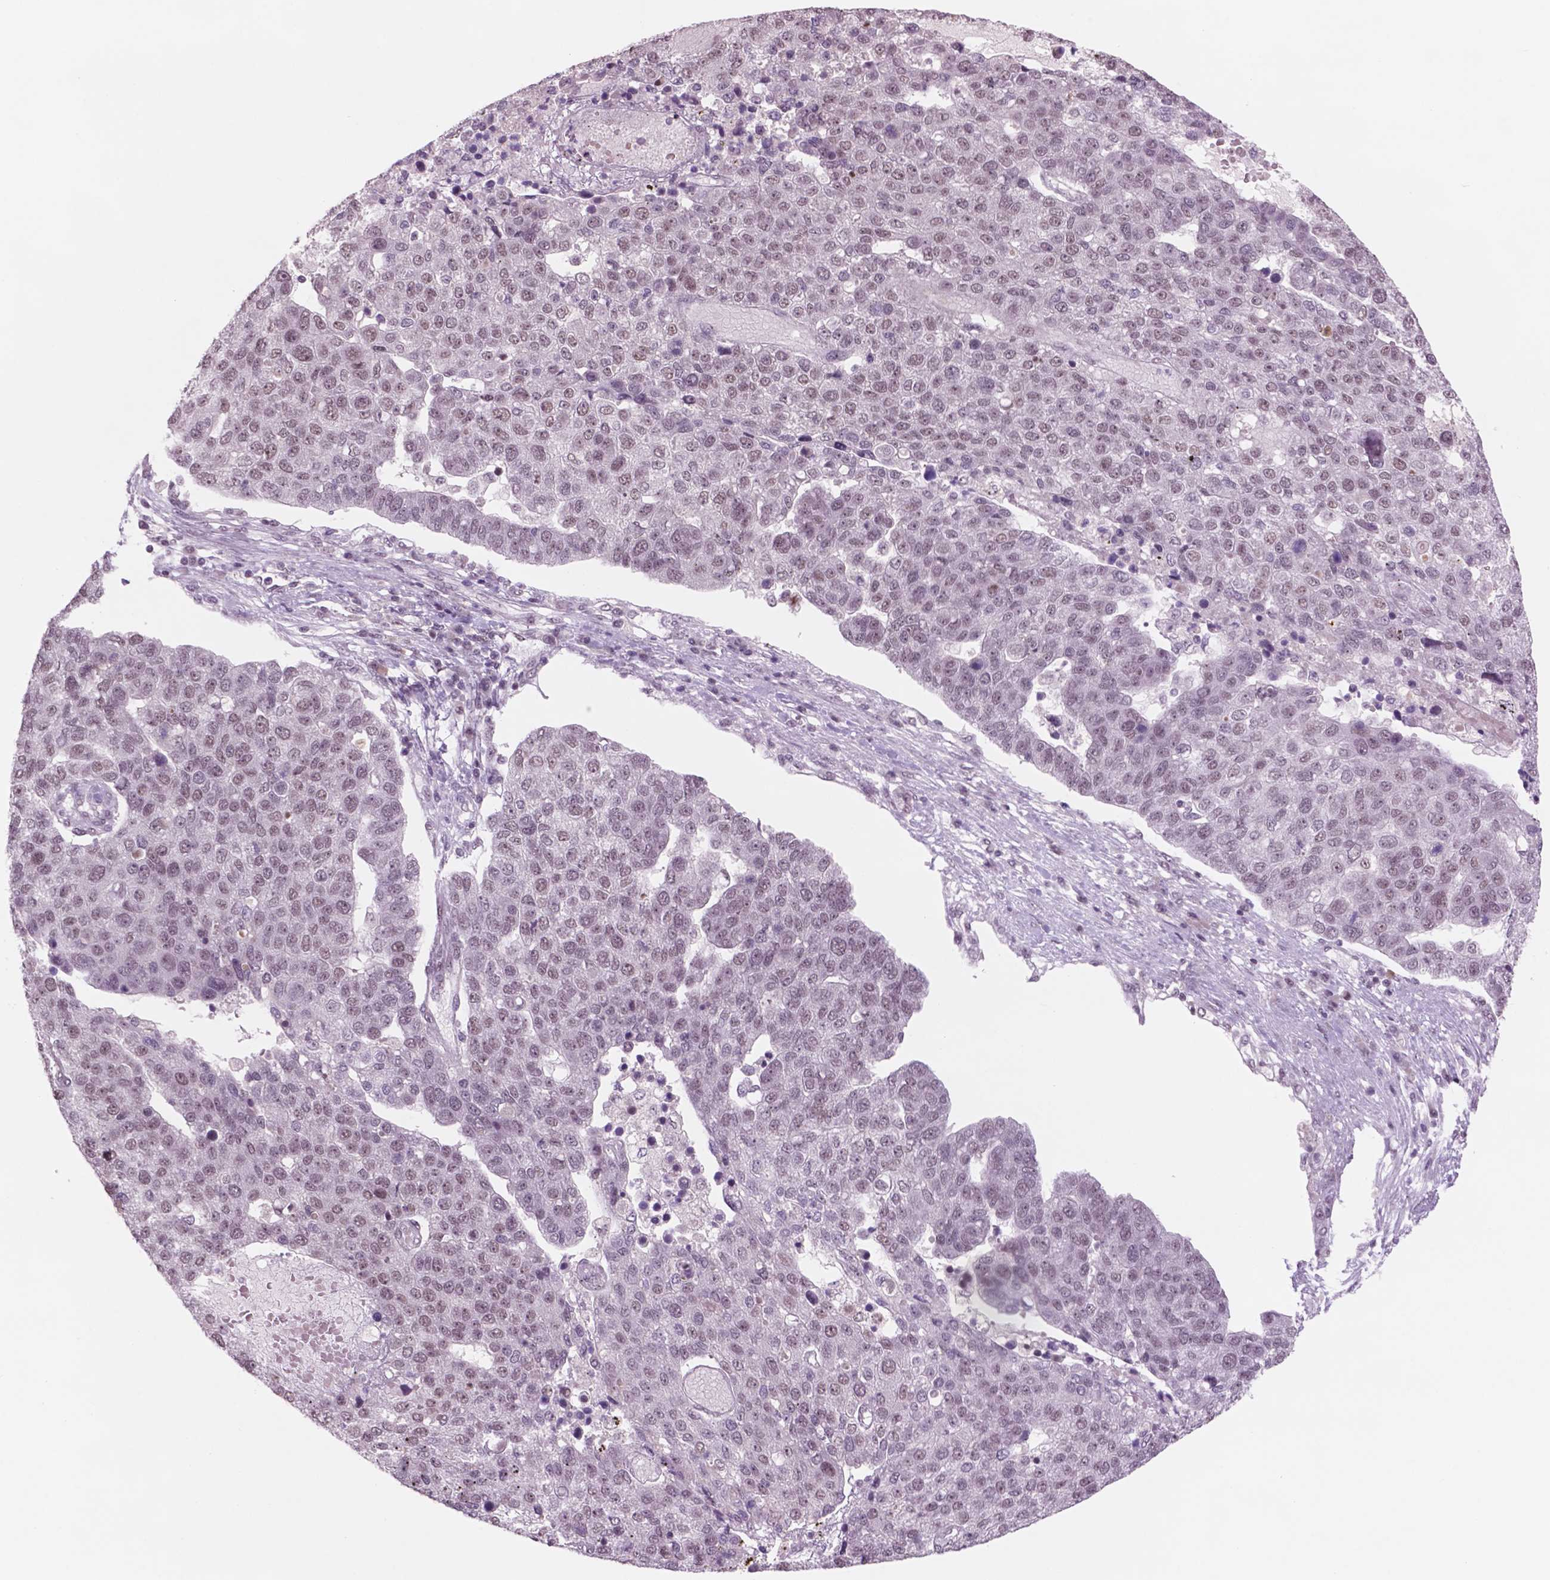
{"staining": {"intensity": "moderate", "quantity": "25%-75%", "location": "nuclear"}, "tissue": "pancreatic cancer", "cell_type": "Tumor cells", "image_type": "cancer", "snomed": [{"axis": "morphology", "description": "Adenocarcinoma, NOS"}, {"axis": "topography", "description": "Pancreas"}], "caption": "Brown immunohistochemical staining in pancreatic adenocarcinoma exhibits moderate nuclear expression in about 25%-75% of tumor cells.", "gene": "POLR2E", "patient": {"sex": "female", "age": 61}}